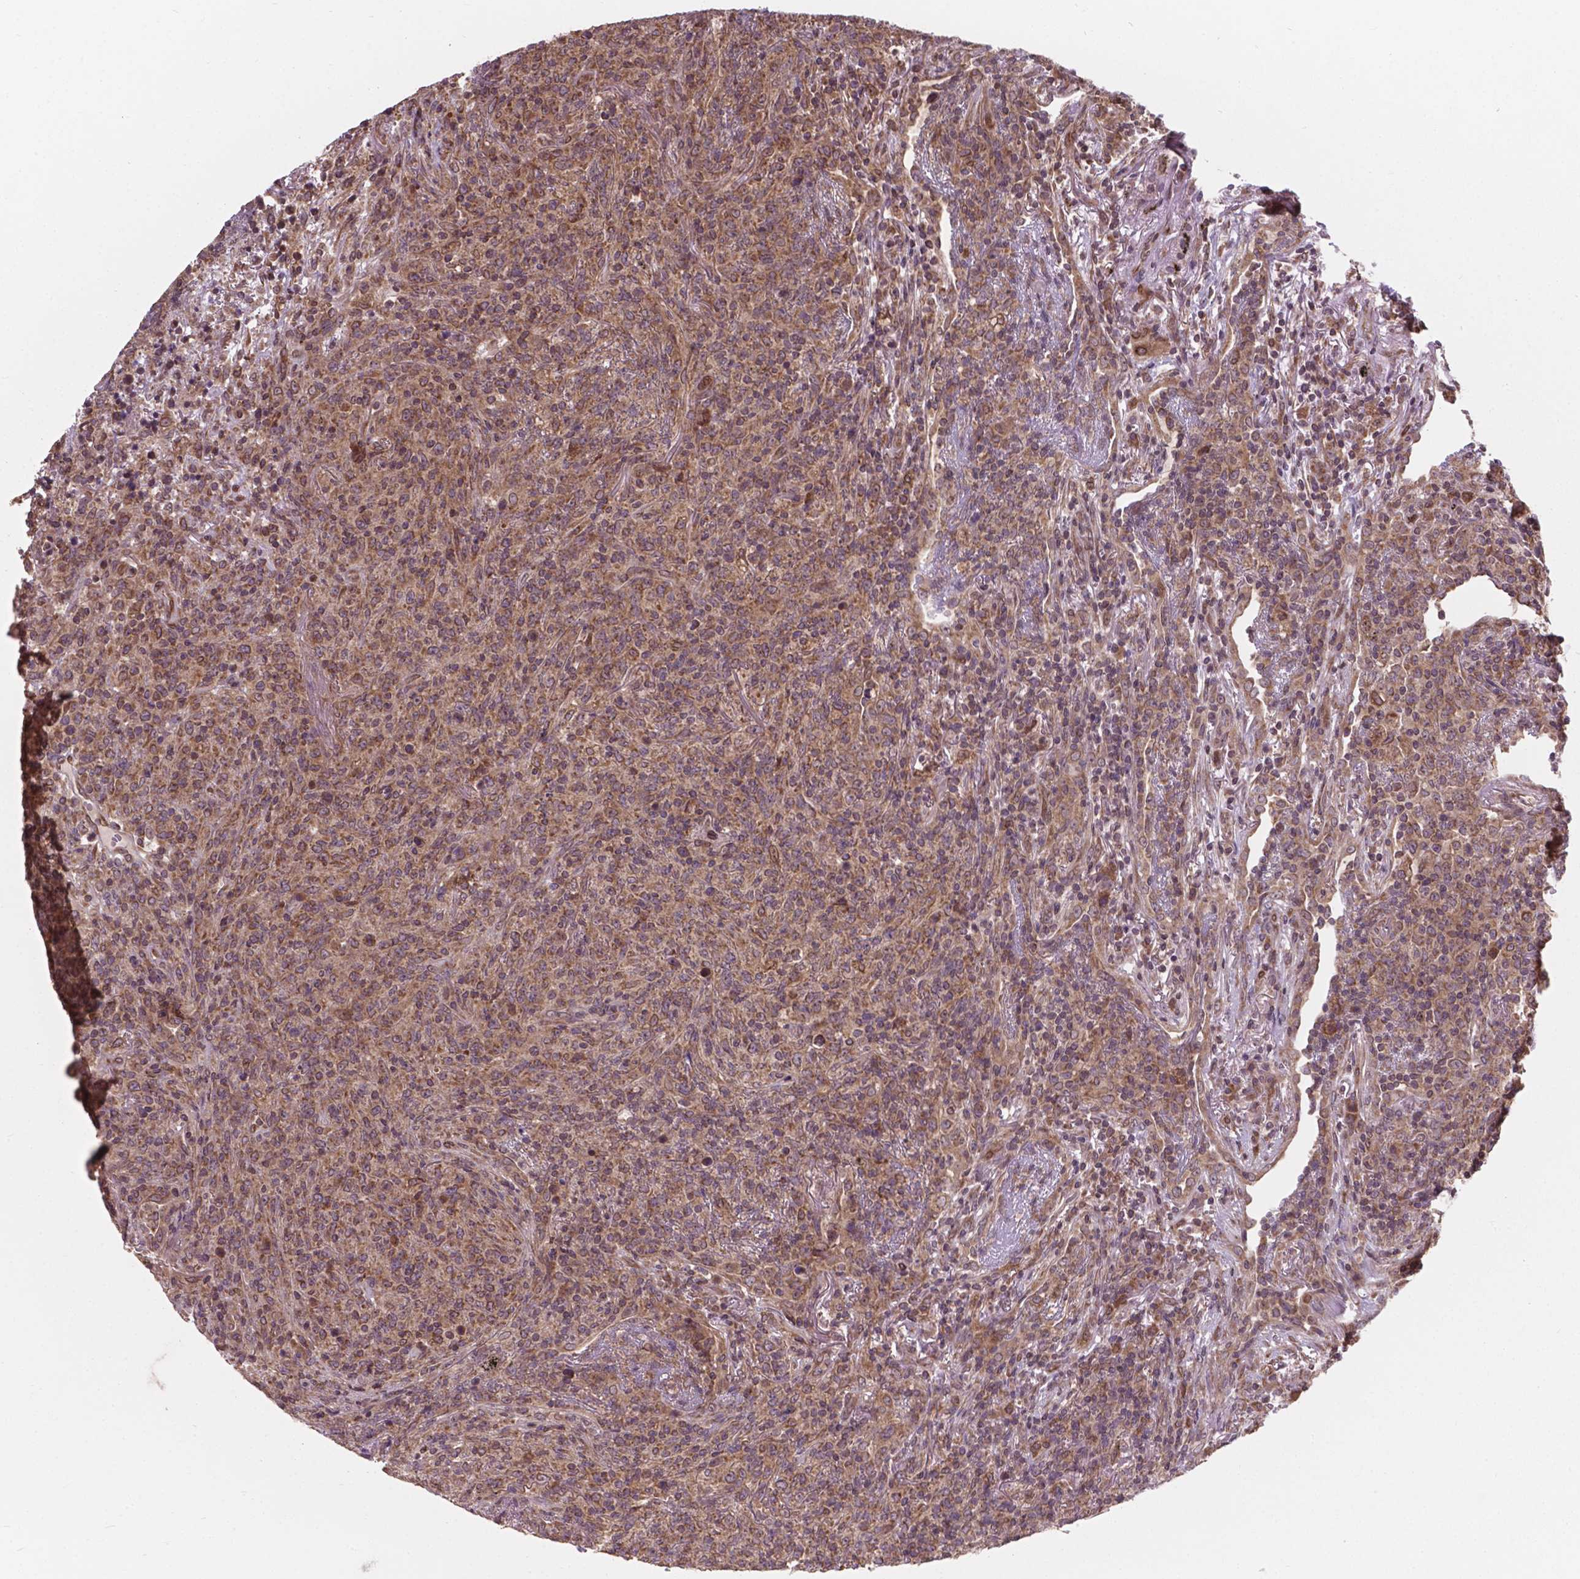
{"staining": {"intensity": "weak", "quantity": "<25%", "location": "cytoplasmic/membranous,nuclear"}, "tissue": "lymphoma", "cell_type": "Tumor cells", "image_type": "cancer", "snomed": [{"axis": "morphology", "description": "Malignant lymphoma, non-Hodgkin's type, High grade"}, {"axis": "topography", "description": "Lung"}], "caption": "An immunohistochemistry (IHC) micrograph of malignant lymphoma, non-Hodgkin's type (high-grade) is shown. There is no staining in tumor cells of malignant lymphoma, non-Hodgkin's type (high-grade).", "gene": "MRPL33", "patient": {"sex": "male", "age": 79}}